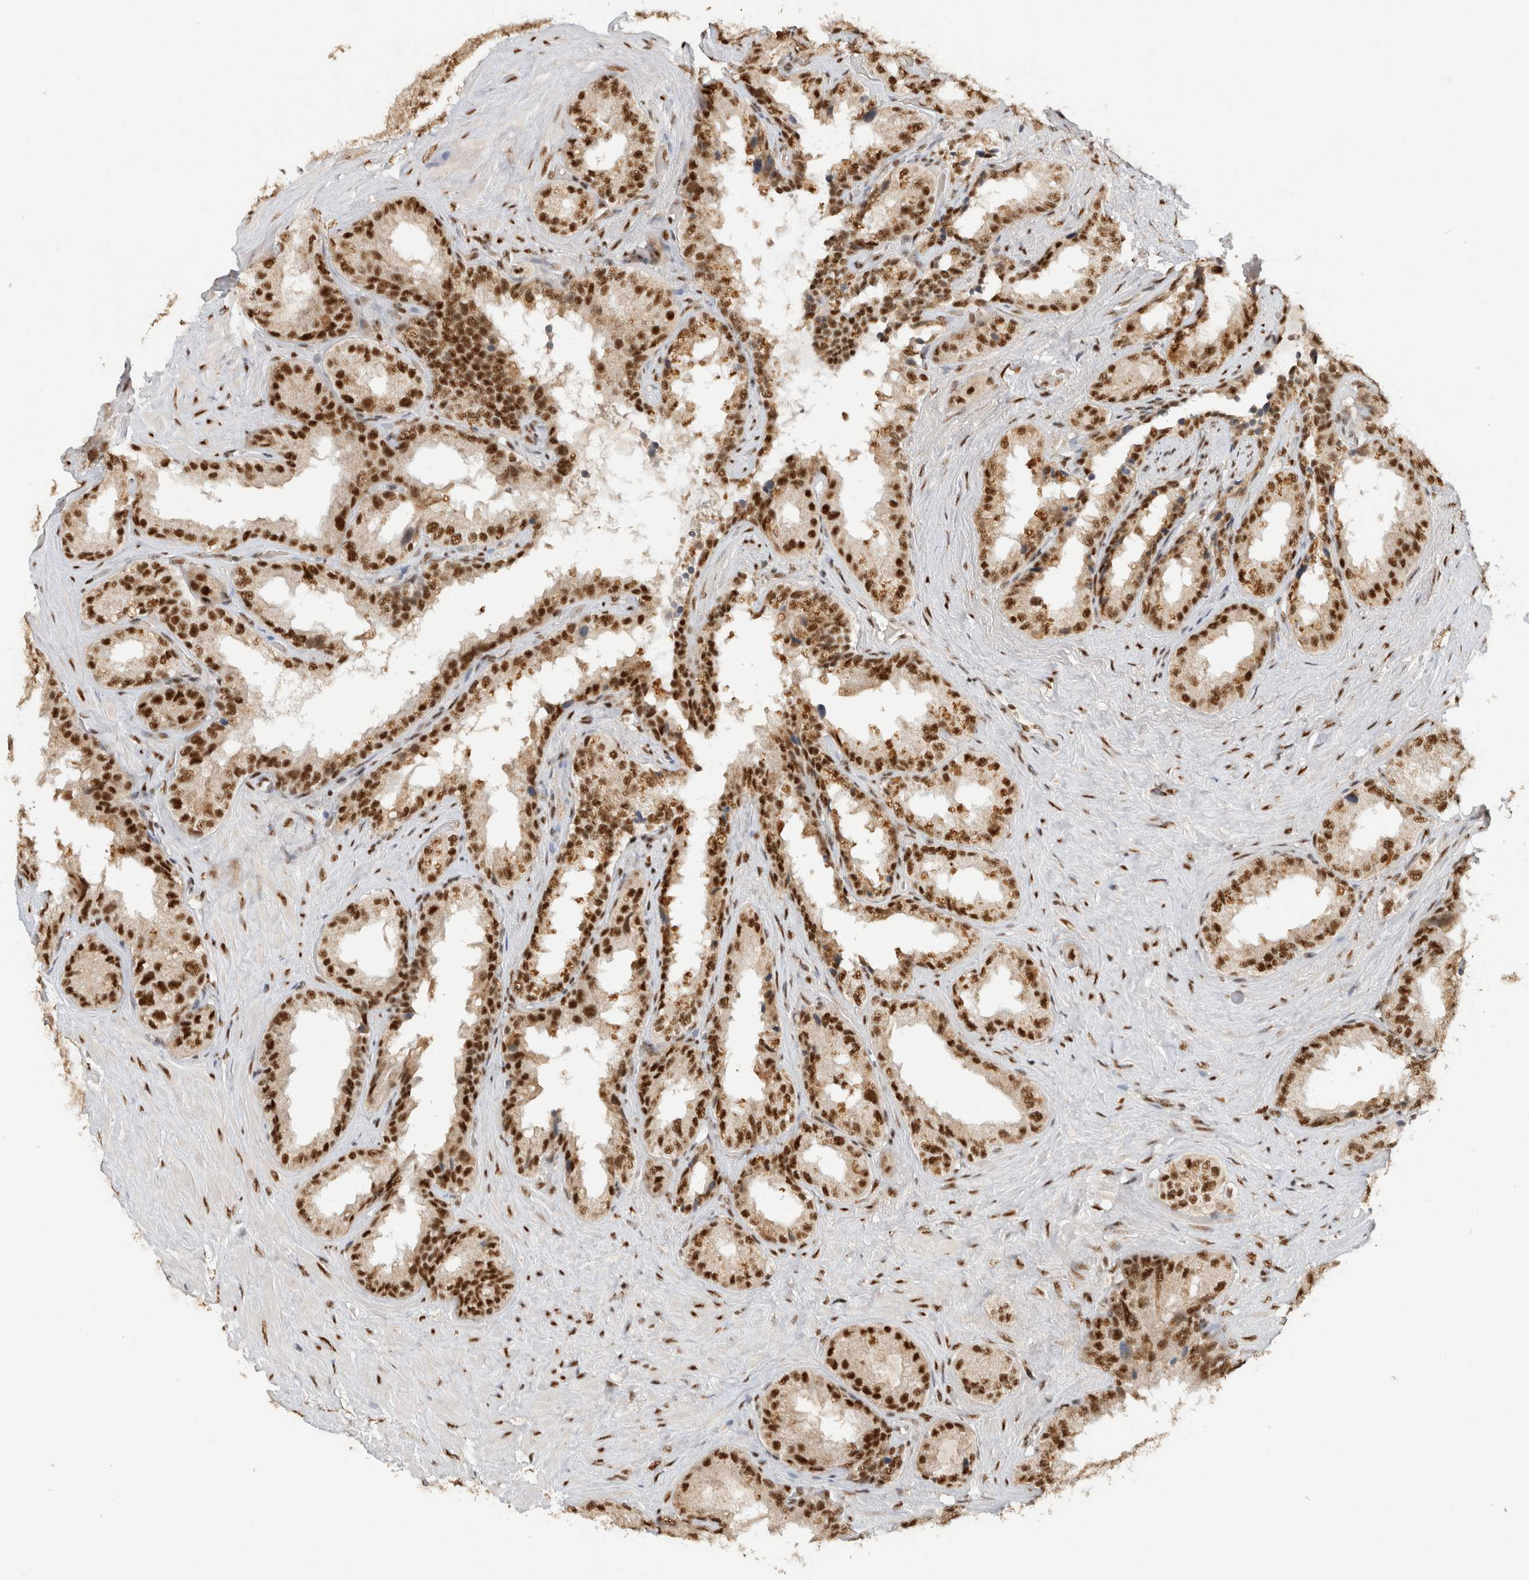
{"staining": {"intensity": "strong", "quantity": ">75%", "location": "nuclear"}, "tissue": "seminal vesicle", "cell_type": "Glandular cells", "image_type": "normal", "snomed": [{"axis": "morphology", "description": "Normal tissue, NOS"}, {"axis": "topography", "description": "Seminal veicle"}], "caption": "About >75% of glandular cells in unremarkable human seminal vesicle demonstrate strong nuclear protein positivity as visualized by brown immunohistochemical staining.", "gene": "DDX42", "patient": {"sex": "male", "age": 80}}